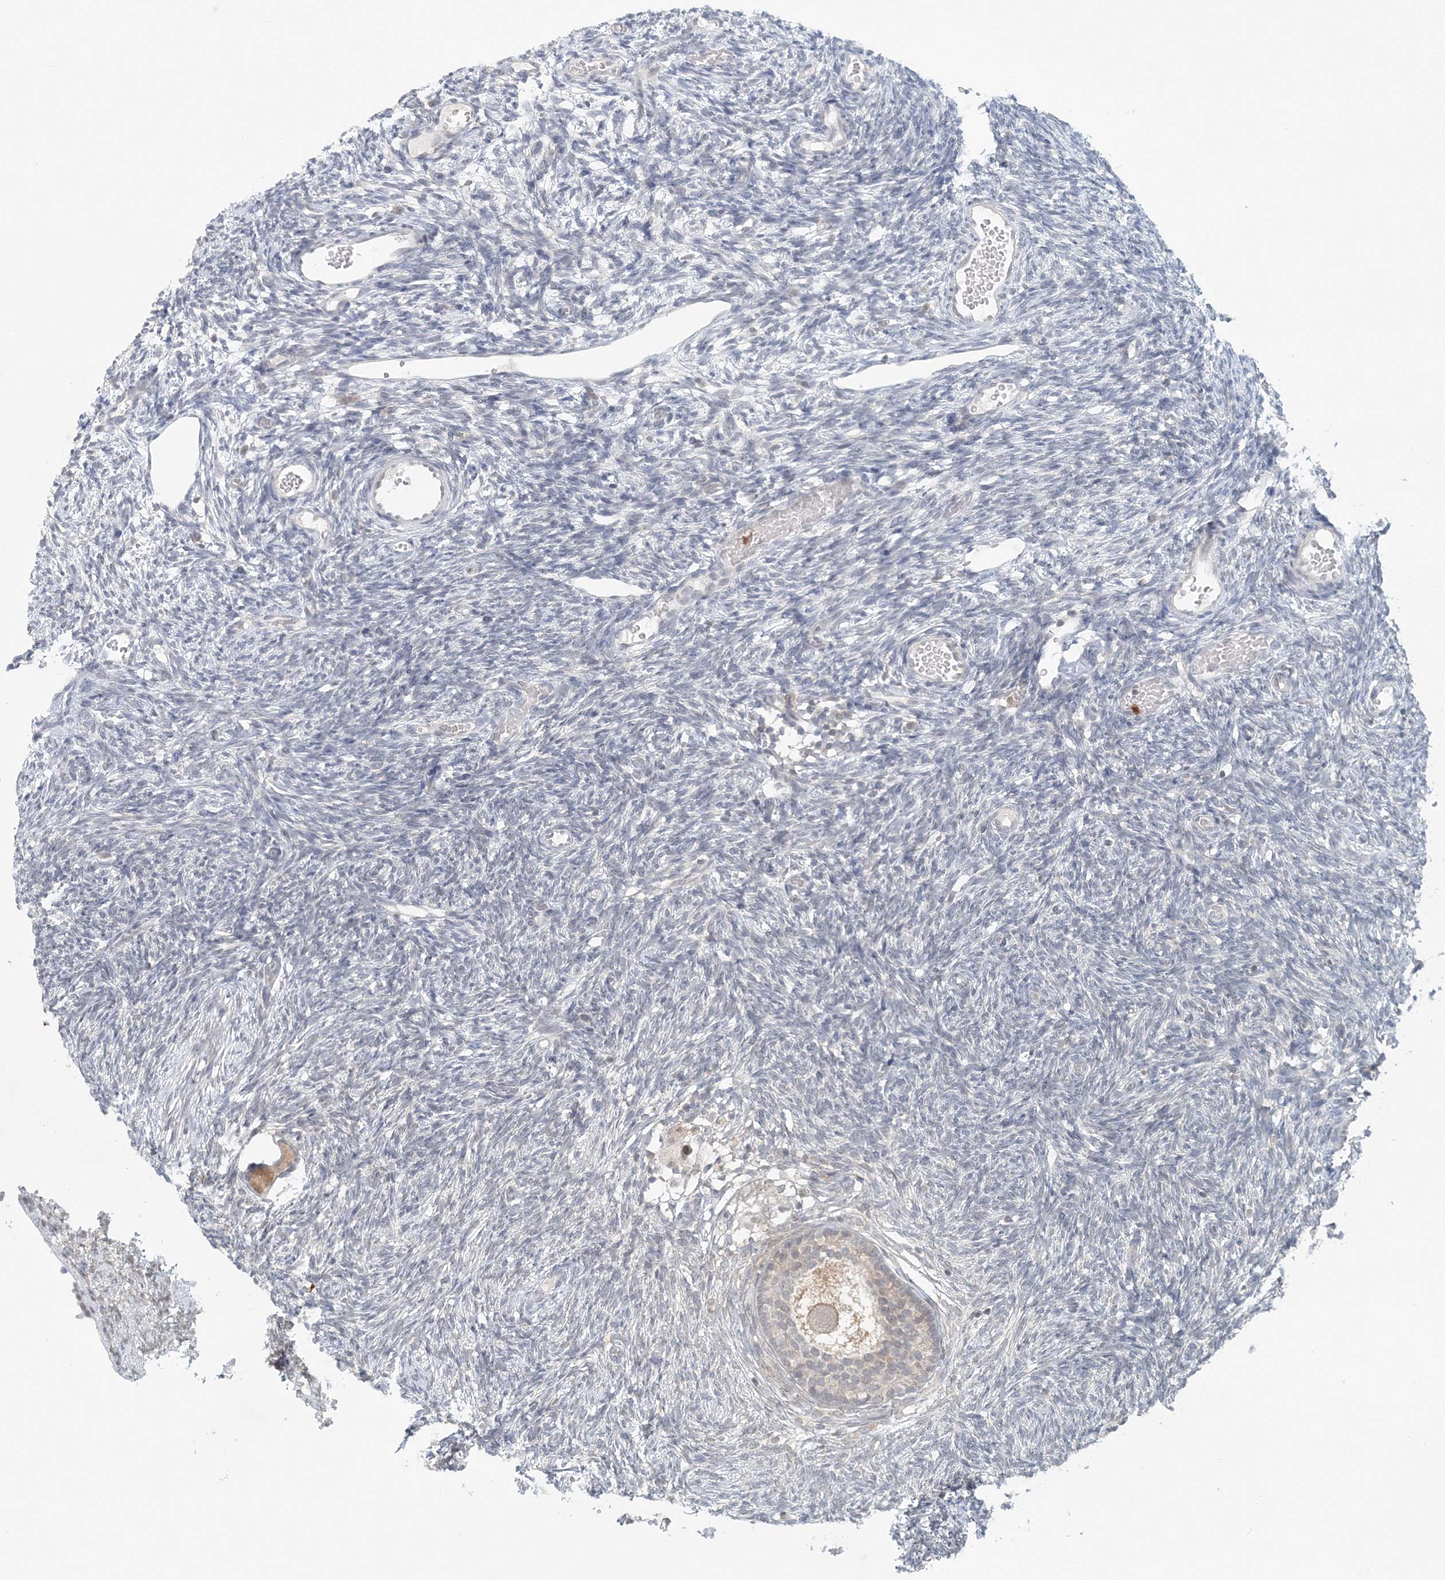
{"staining": {"intensity": "weak", "quantity": "25%-75%", "location": "cytoplasmic/membranous"}, "tissue": "ovary", "cell_type": "Follicle cells", "image_type": "normal", "snomed": [{"axis": "morphology", "description": "Normal tissue, NOS"}, {"axis": "topography", "description": "Ovary"}], "caption": "DAB (3,3'-diaminobenzidine) immunohistochemical staining of normal human ovary displays weak cytoplasmic/membranous protein staining in approximately 25%-75% of follicle cells. (DAB IHC with brightfield microscopy, high magnification).", "gene": "NUP54", "patient": {"sex": "female", "age": 35}}